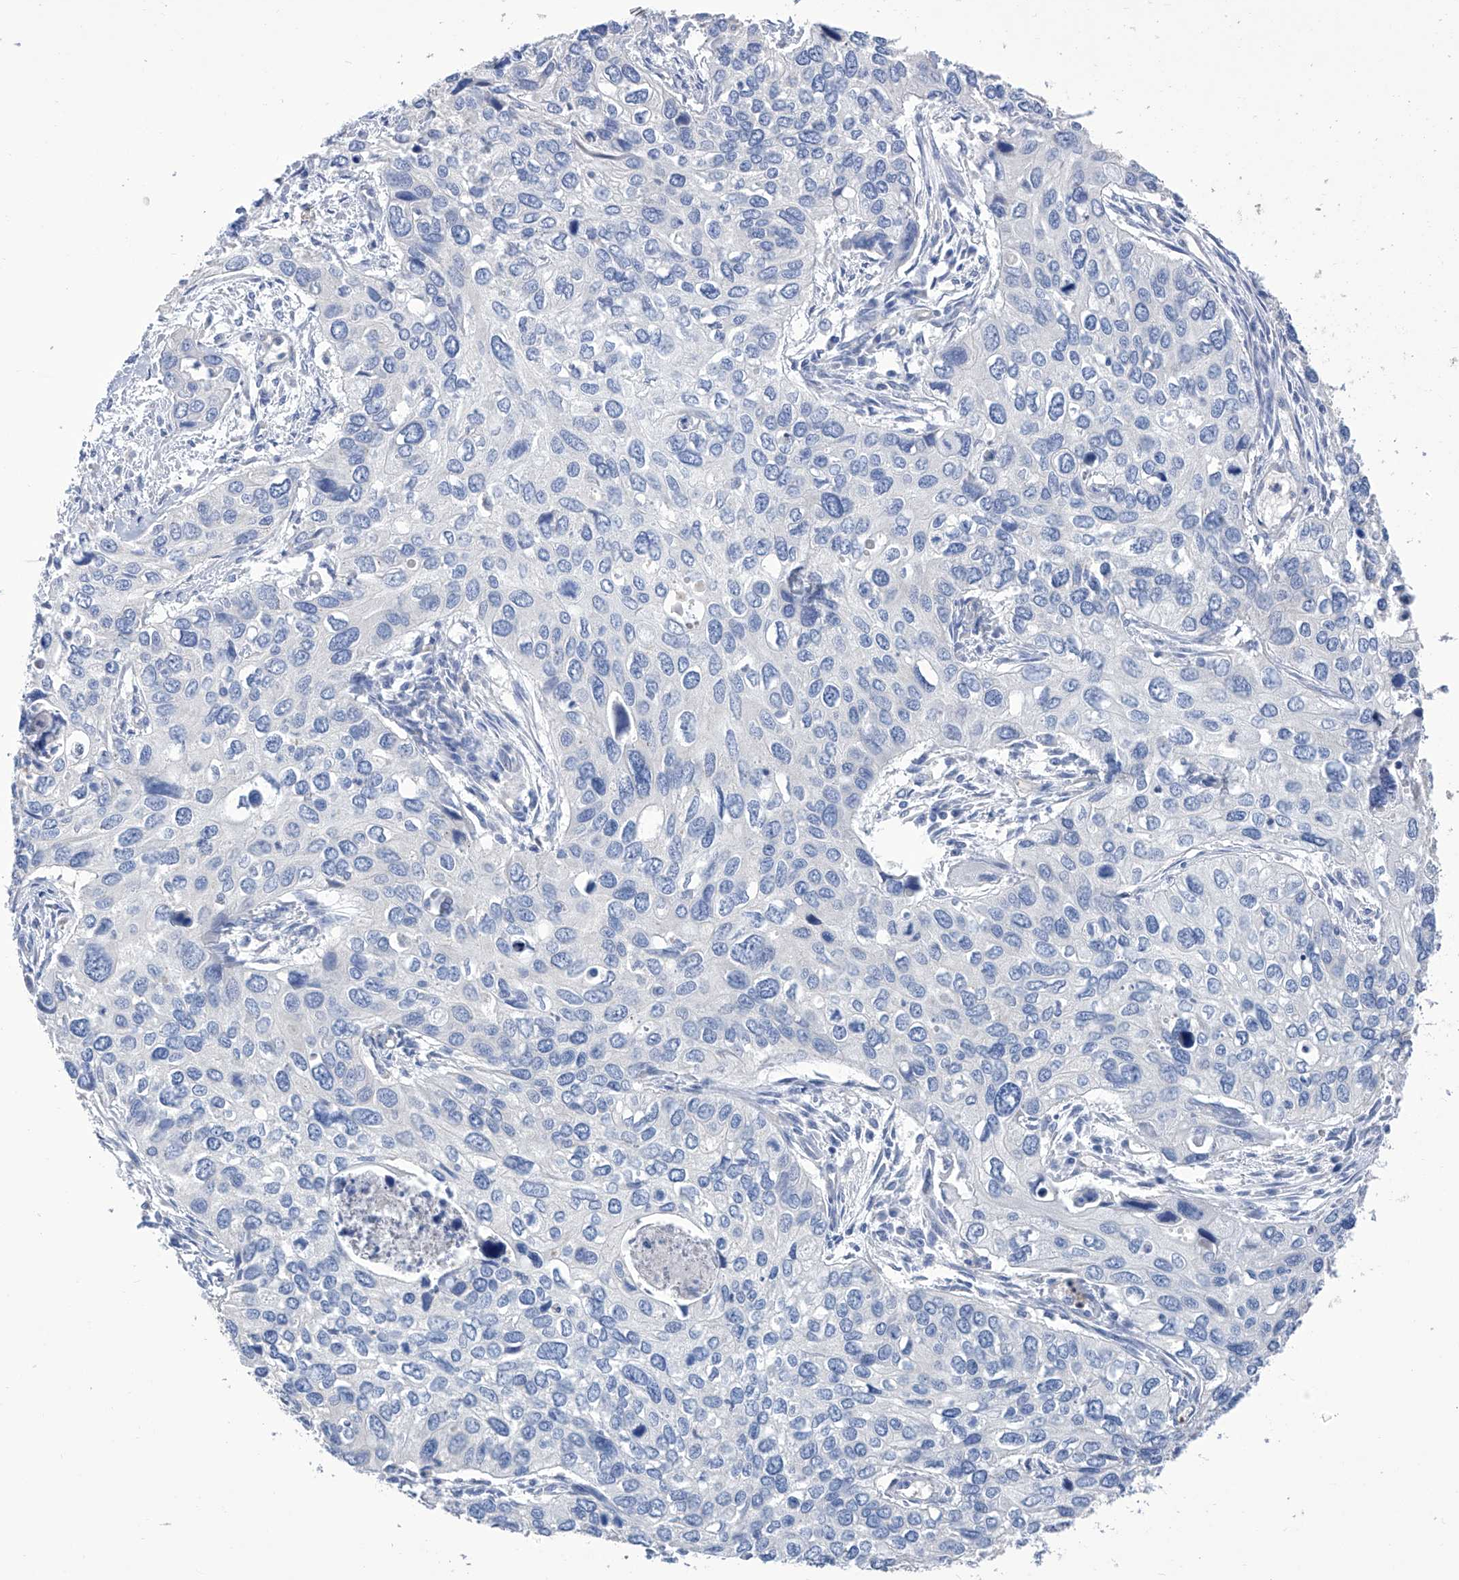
{"staining": {"intensity": "negative", "quantity": "none", "location": "none"}, "tissue": "cervical cancer", "cell_type": "Tumor cells", "image_type": "cancer", "snomed": [{"axis": "morphology", "description": "Squamous cell carcinoma, NOS"}, {"axis": "topography", "description": "Cervix"}], "caption": "Immunohistochemical staining of human squamous cell carcinoma (cervical) reveals no significant staining in tumor cells.", "gene": "SMS", "patient": {"sex": "female", "age": 55}}